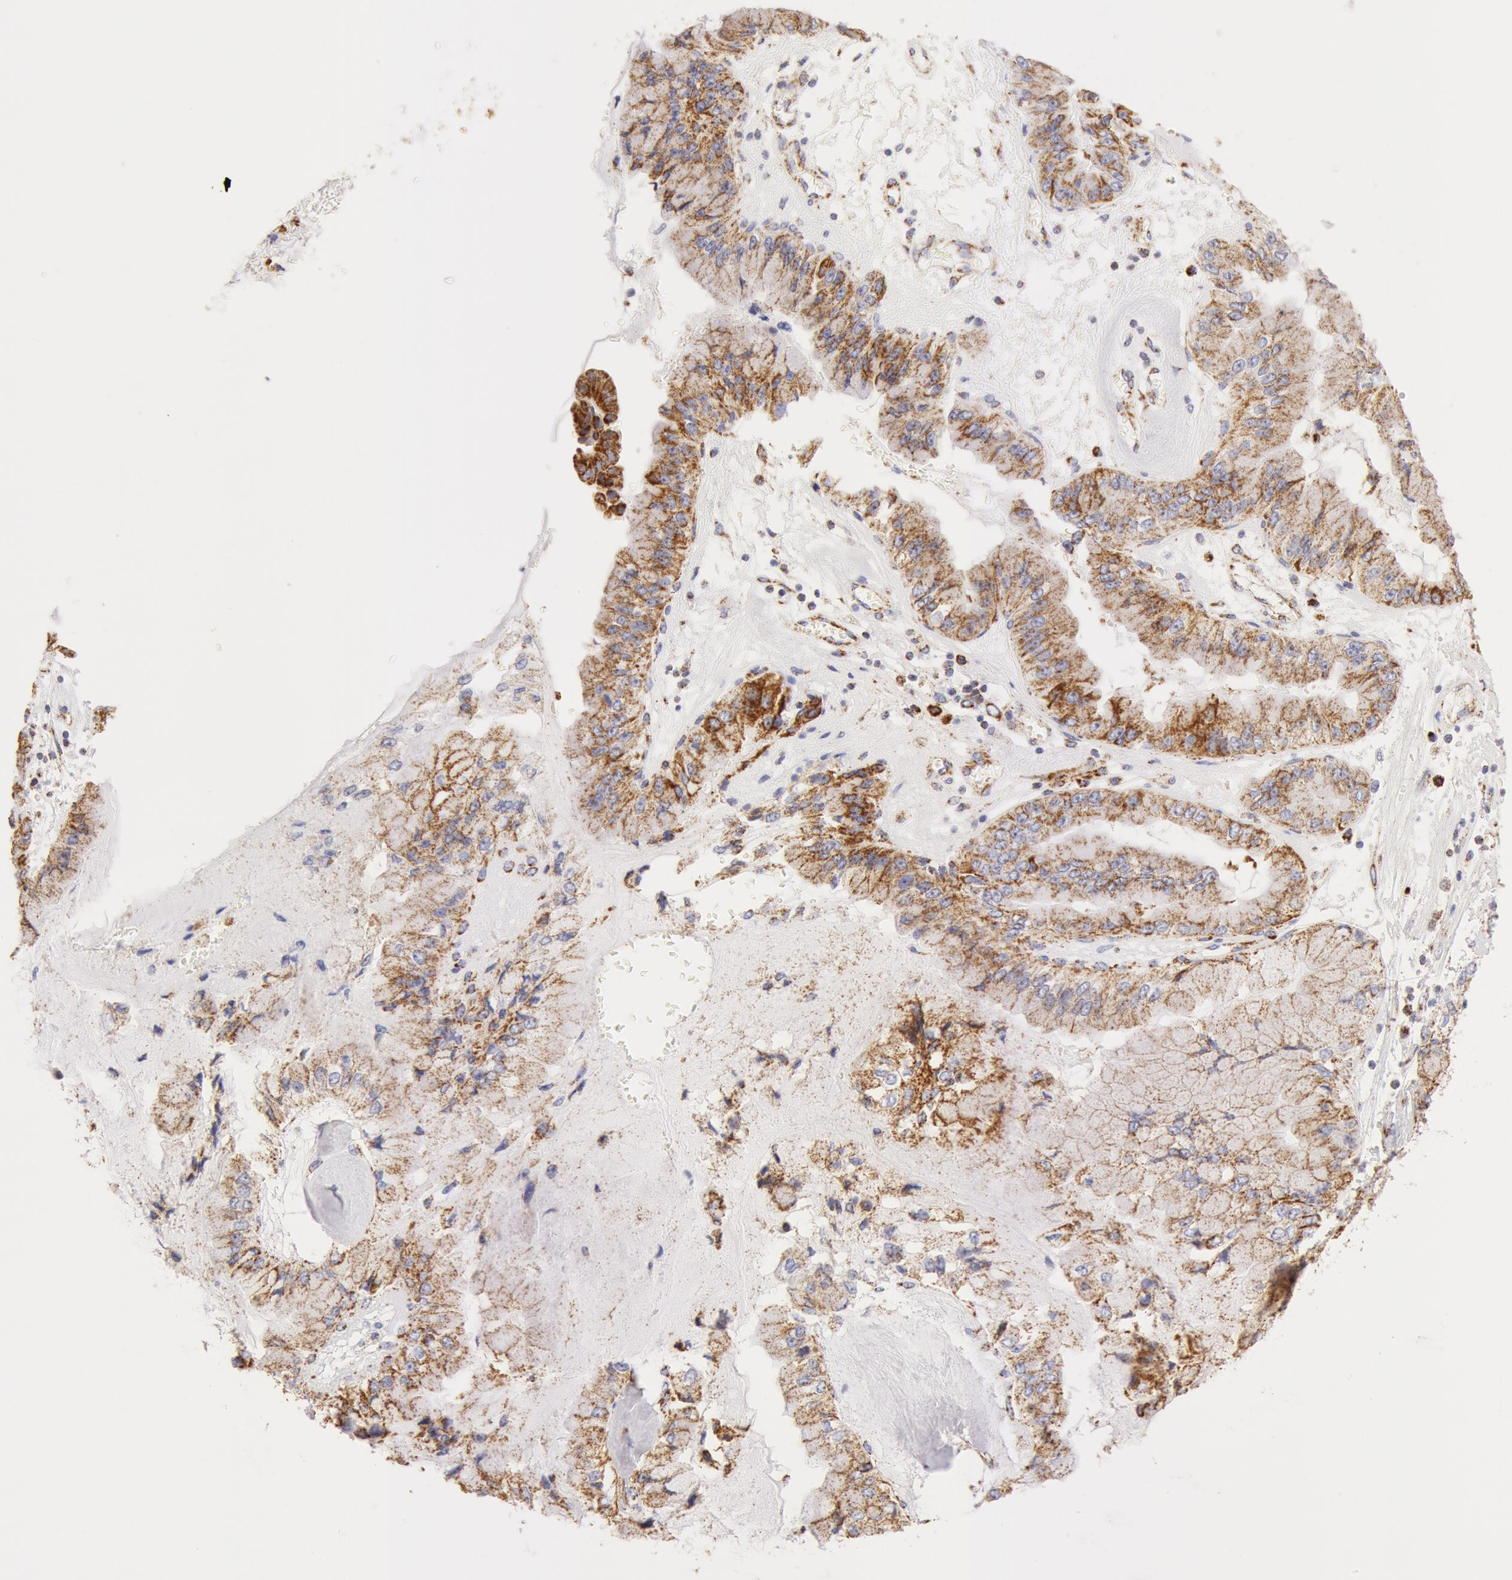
{"staining": {"intensity": "moderate", "quantity": "25%-75%", "location": "cytoplasmic/membranous"}, "tissue": "liver cancer", "cell_type": "Tumor cells", "image_type": "cancer", "snomed": [{"axis": "morphology", "description": "Cholangiocarcinoma"}, {"axis": "topography", "description": "Liver"}], "caption": "The micrograph reveals immunohistochemical staining of liver cholangiocarcinoma. There is moderate cytoplasmic/membranous expression is seen in approximately 25%-75% of tumor cells.", "gene": "ATP5F1B", "patient": {"sex": "female", "age": 79}}